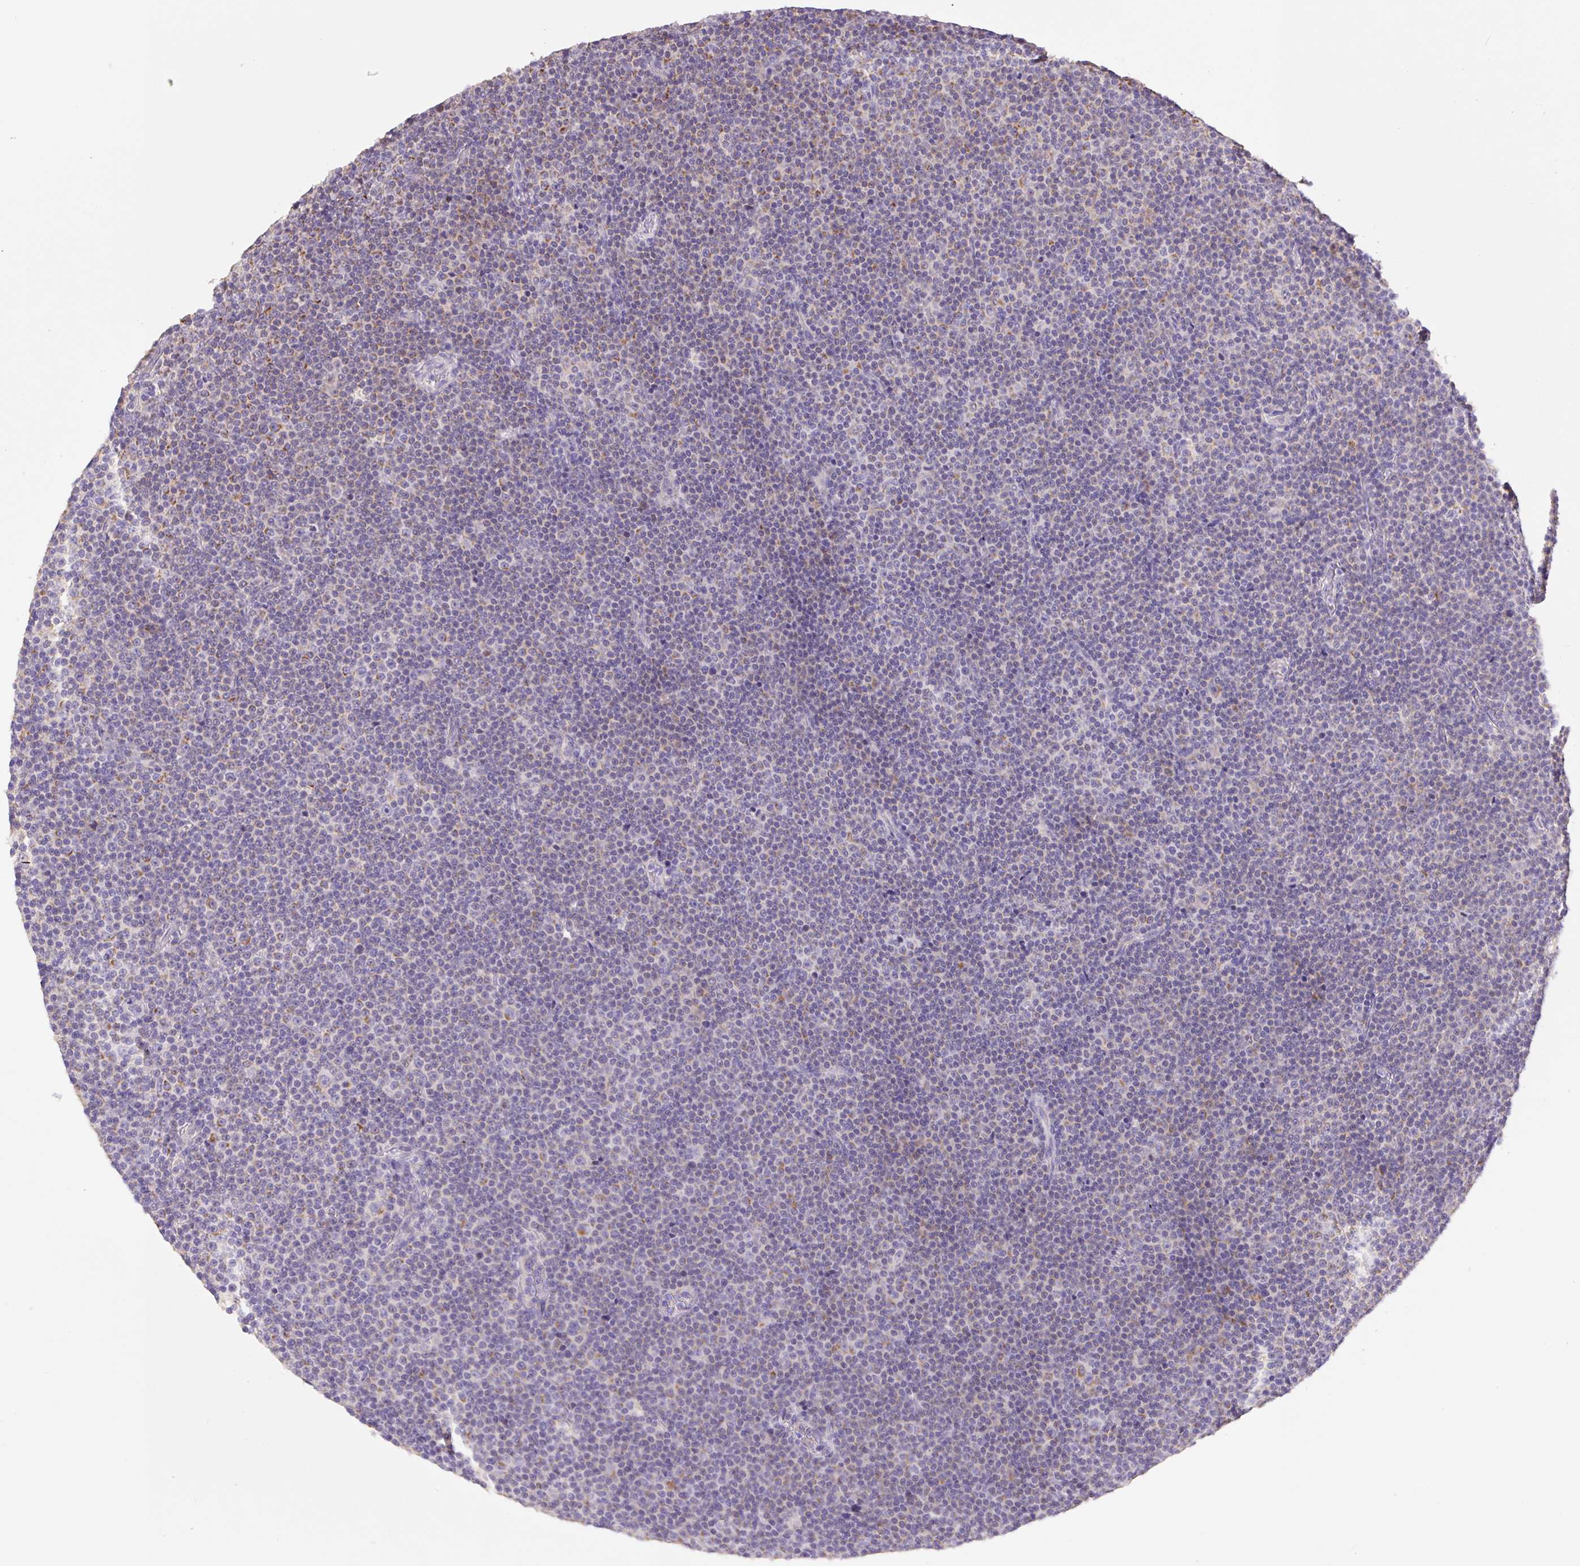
{"staining": {"intensity": "negative", "quantity": "none", "location": "none"}, "tissue": "lymphoma", "cell_type": "Tumor cells", "image_type": "cancer", "snomed": [{"axis": "morphology", "description": "Malignant lymphoma, non-Hodgkin's type, Low grade"}, {"axis": "topography", "description": "Lymph node"}], "caption": "High power microscopy image of an IHC histopathology image of lymphoma, revealing no significant expression in tumor cells.", "gene": "COPZ2", "patient": {"sex": "female", "age": 67}}